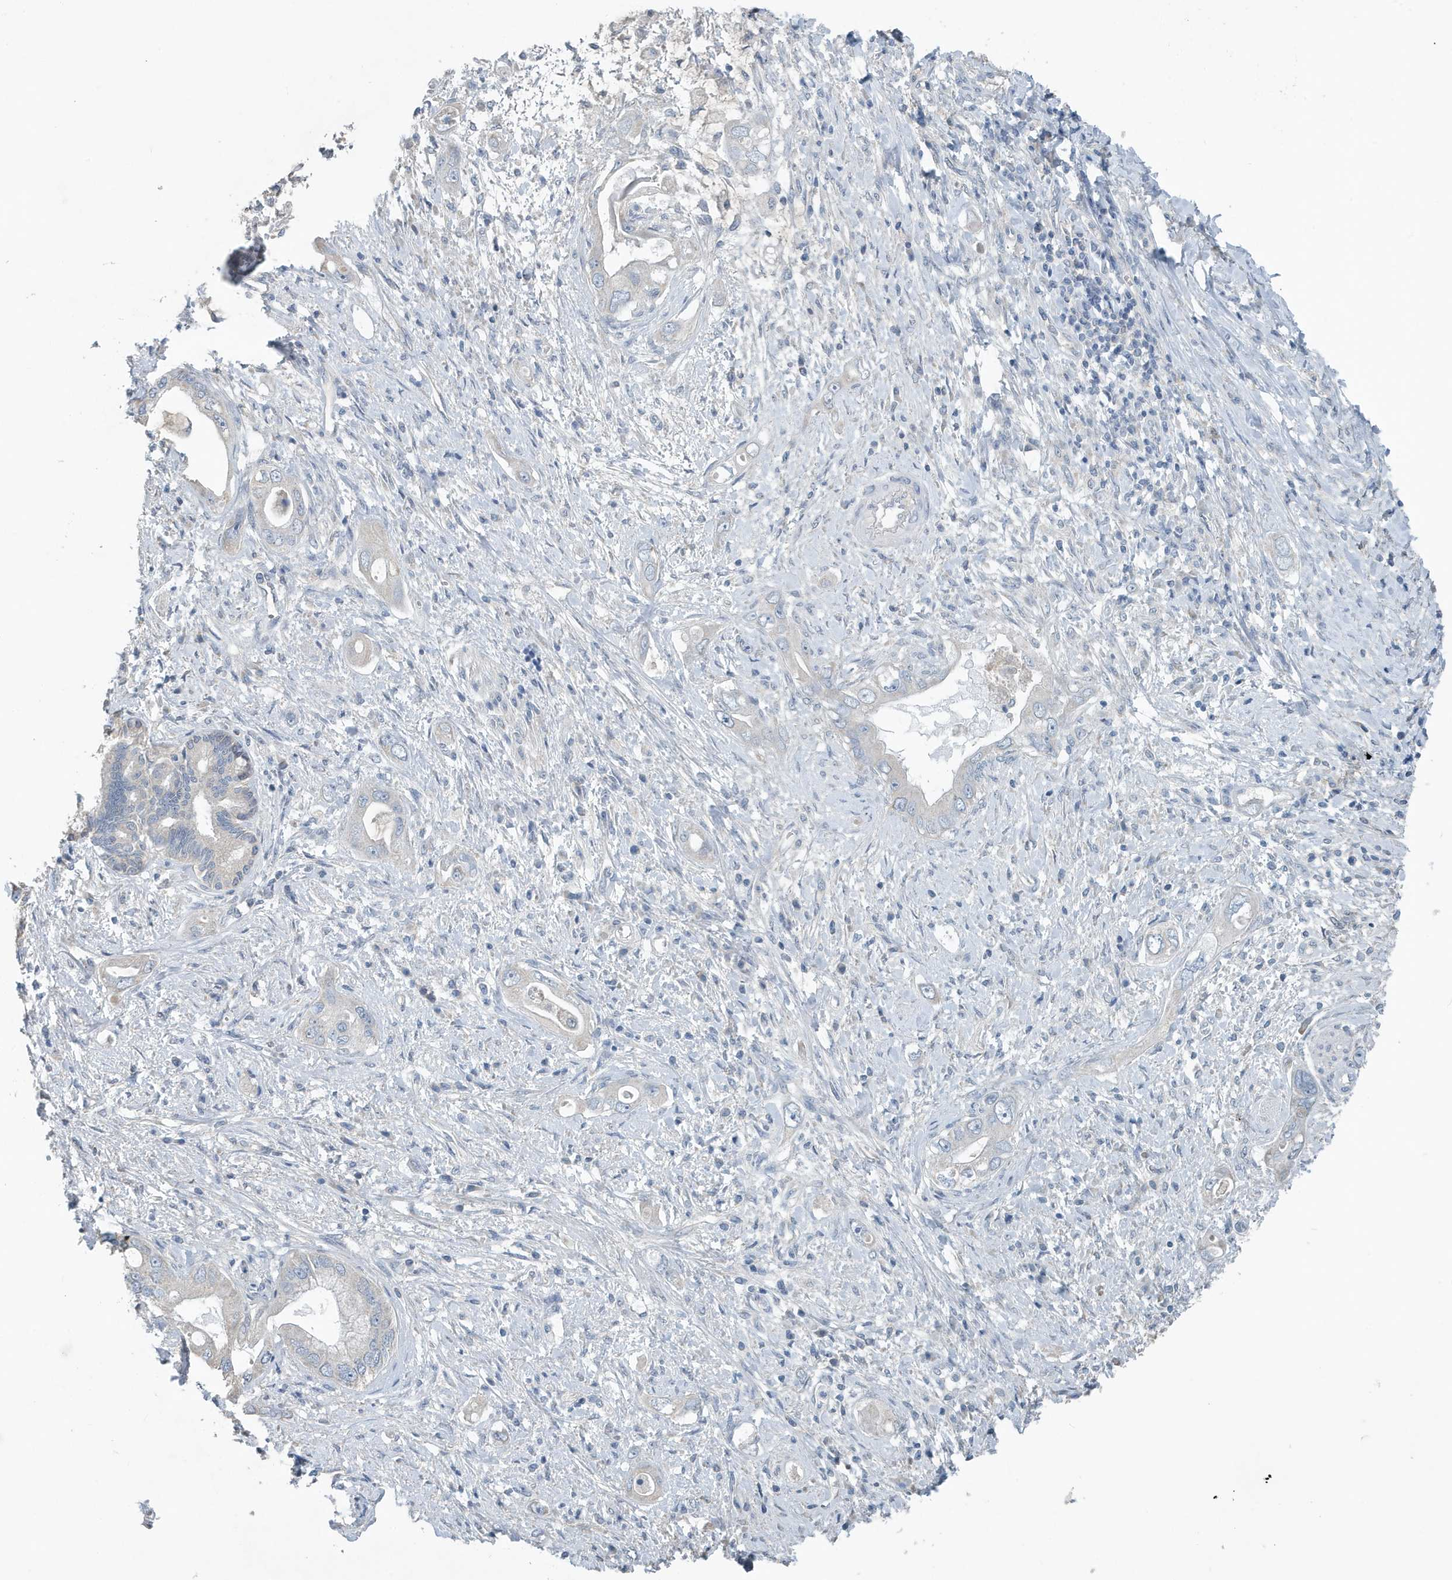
{"staining": {"intensity": "negative", "quantity": "none", "location": "none"}, "tissue": "pancreatic cancer", "cell_type": "Tumor cells", "image_type": "cancer", "snomed": [{"axis": "morphology", "description": "Inflammation, NOS"}, {"axis": "morphology", "description": "Adenocarcinoma, NOS"}, {"axis": "topography", "description": "Pancreas"}], "caption": "Tumor cells show no significant protein positivity in adenocarcinoma (pancreatic).", "gene": "UGT2B4", "patient": {"sex": "female", "age": 56}}